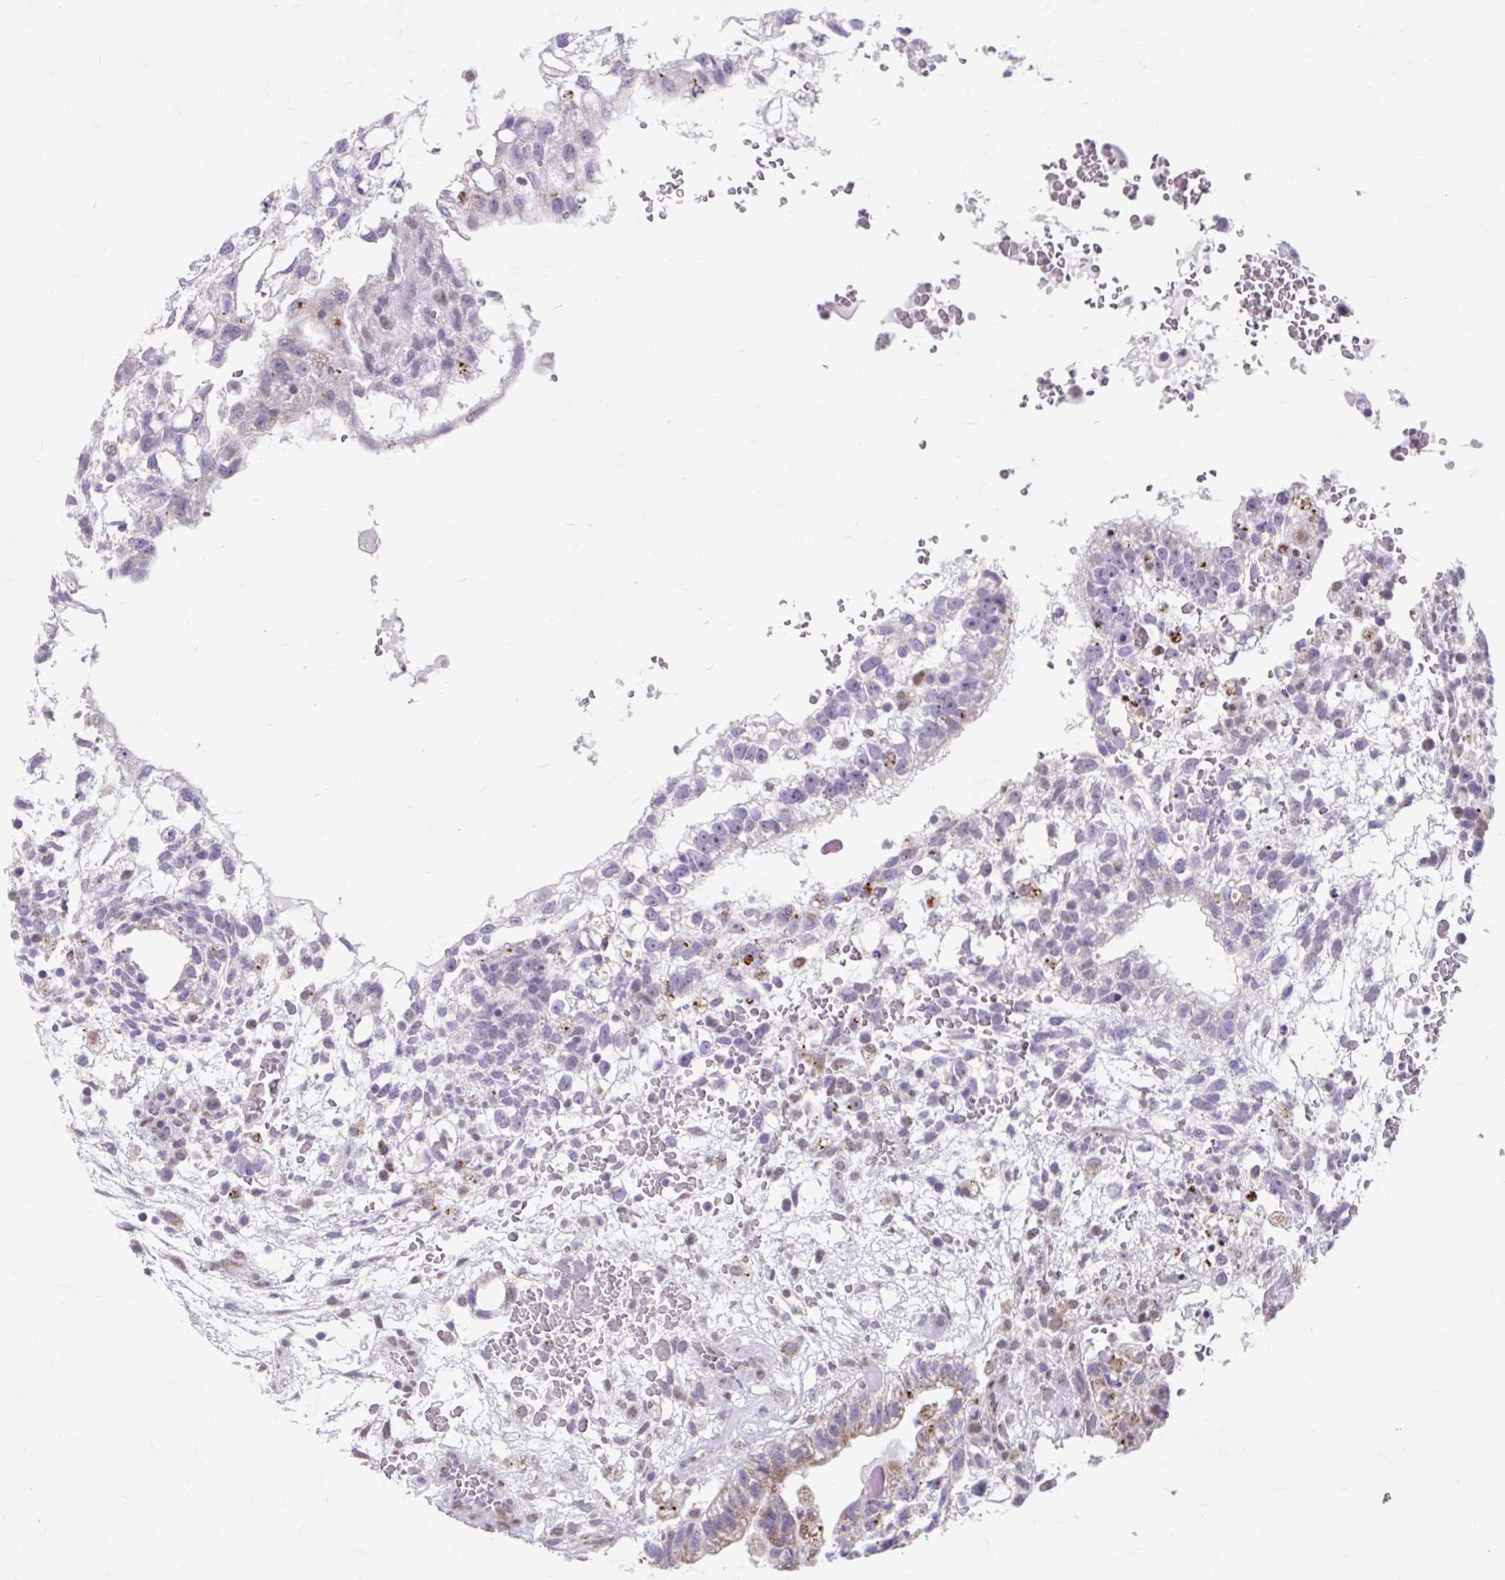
{"staining": {"intensity": "moderate", "quantity": "<25%", "location": "cytoplasmic/membranous"}, "tissue": "testis cancer", "cell_type": "Tumor cells", "image_type": "cancer", "snomed": [{"axis": "morphology", "description": "Carcinoma, Embryonal, NOS"}, {"axis": "topography", "description": "Testis"}], "caption": "Immunohistochemistry (IHC) staining of testis cancer, which exhibits low levels of moderate cytoplasmic/membranous positivity in about <25% of tumor cells indicating moderate cytoplasmic/membranous protein expression. The staining was performed using DAB (brown) for protein detection and nuclei were counterstained in hematoxylin (blue).", "gene": "BEAN1", "patient": {"sex": "male", "age": 32}}